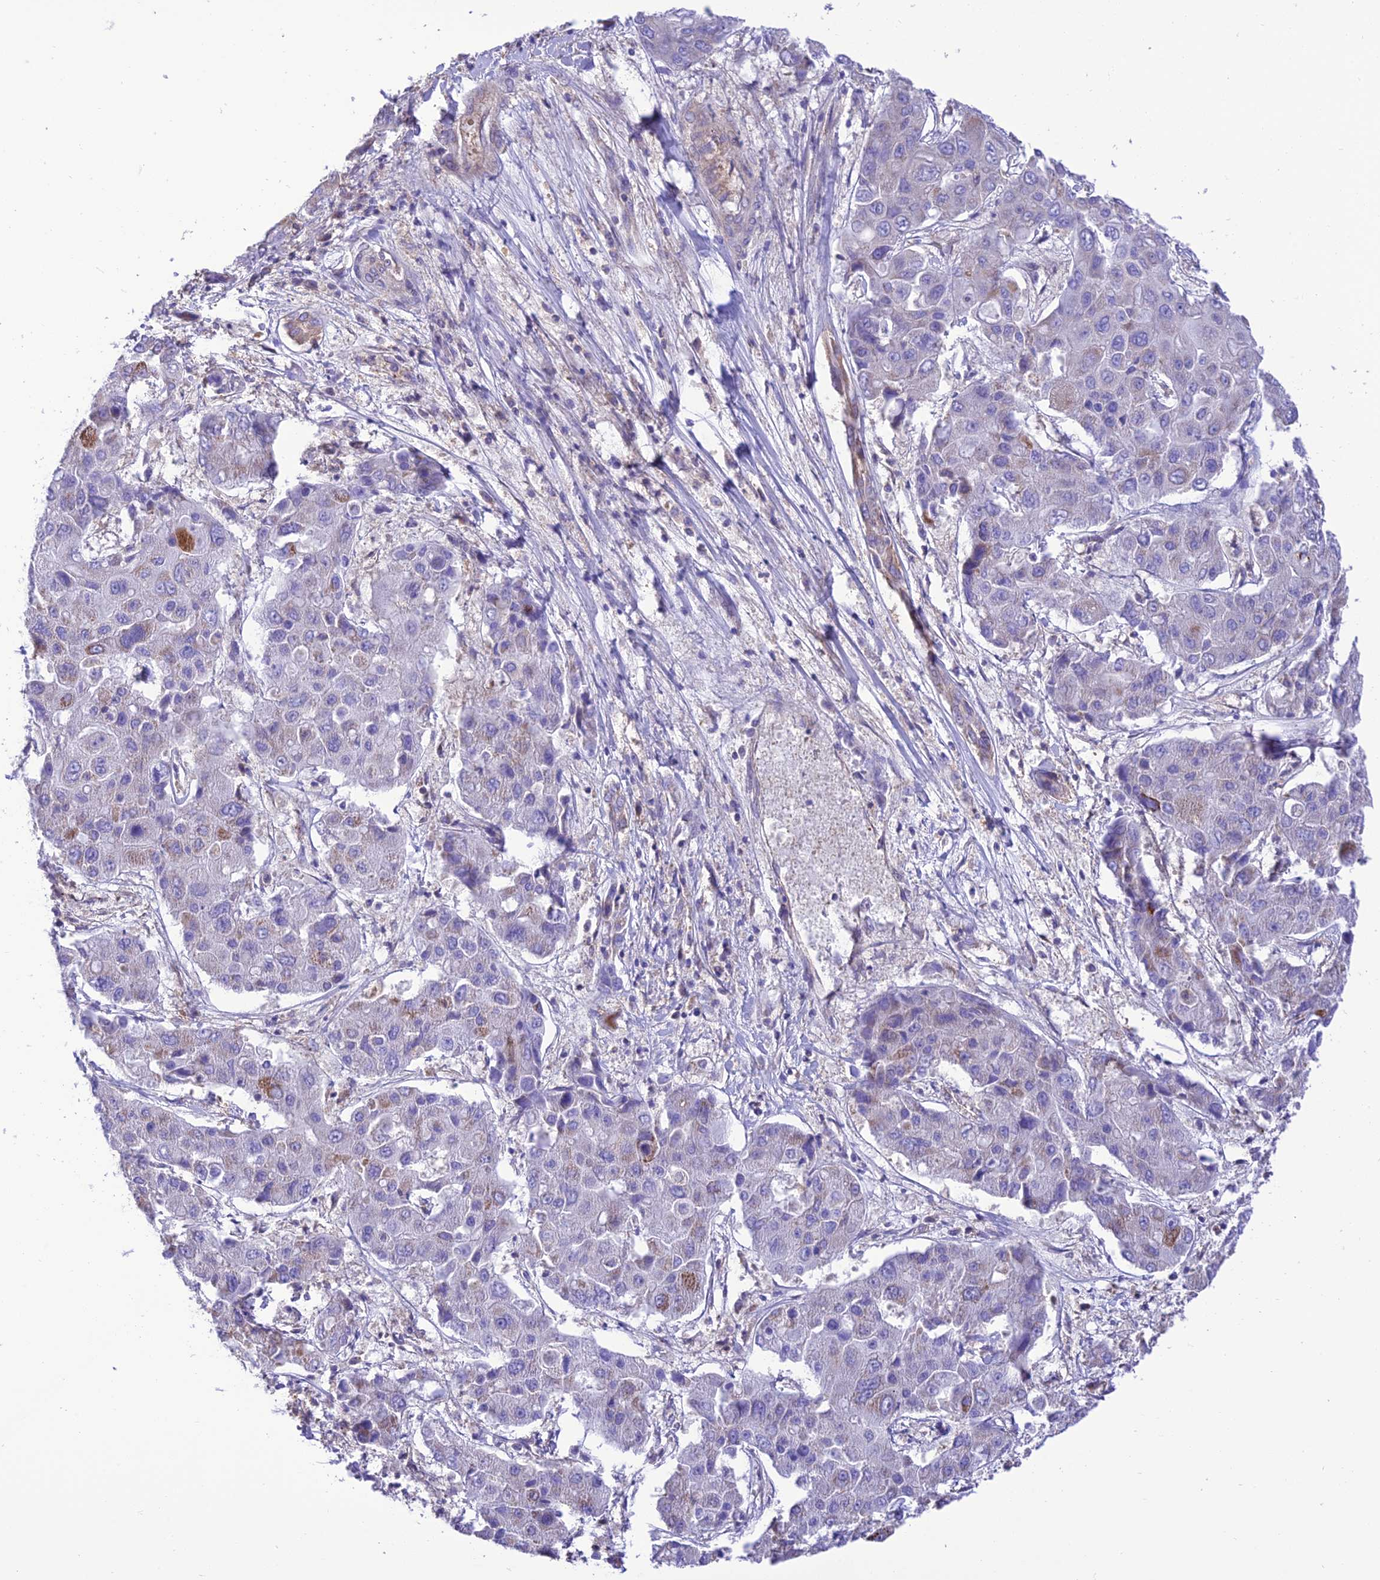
{"staining": {"intensity": "moderate", "quantity": "<25%", "location": "cytoplasmic/membranous"}, "tissue": "liver cancer", "cell_type": "Tumor cells", "image_type": "cancer", "snomed": [{"axis": "morphology", "description": "Cholangiocarcinoma"}, {"axis": "topography", "description": "Liver"}], "caption": "Cholangiocarcinoma (liver) stained for a protein exhibits moderate cytoplasmic/membranous positivity in tumor cells.", "gene": "MAP3K12", "patient": {"sex": "male", "age": 67}}